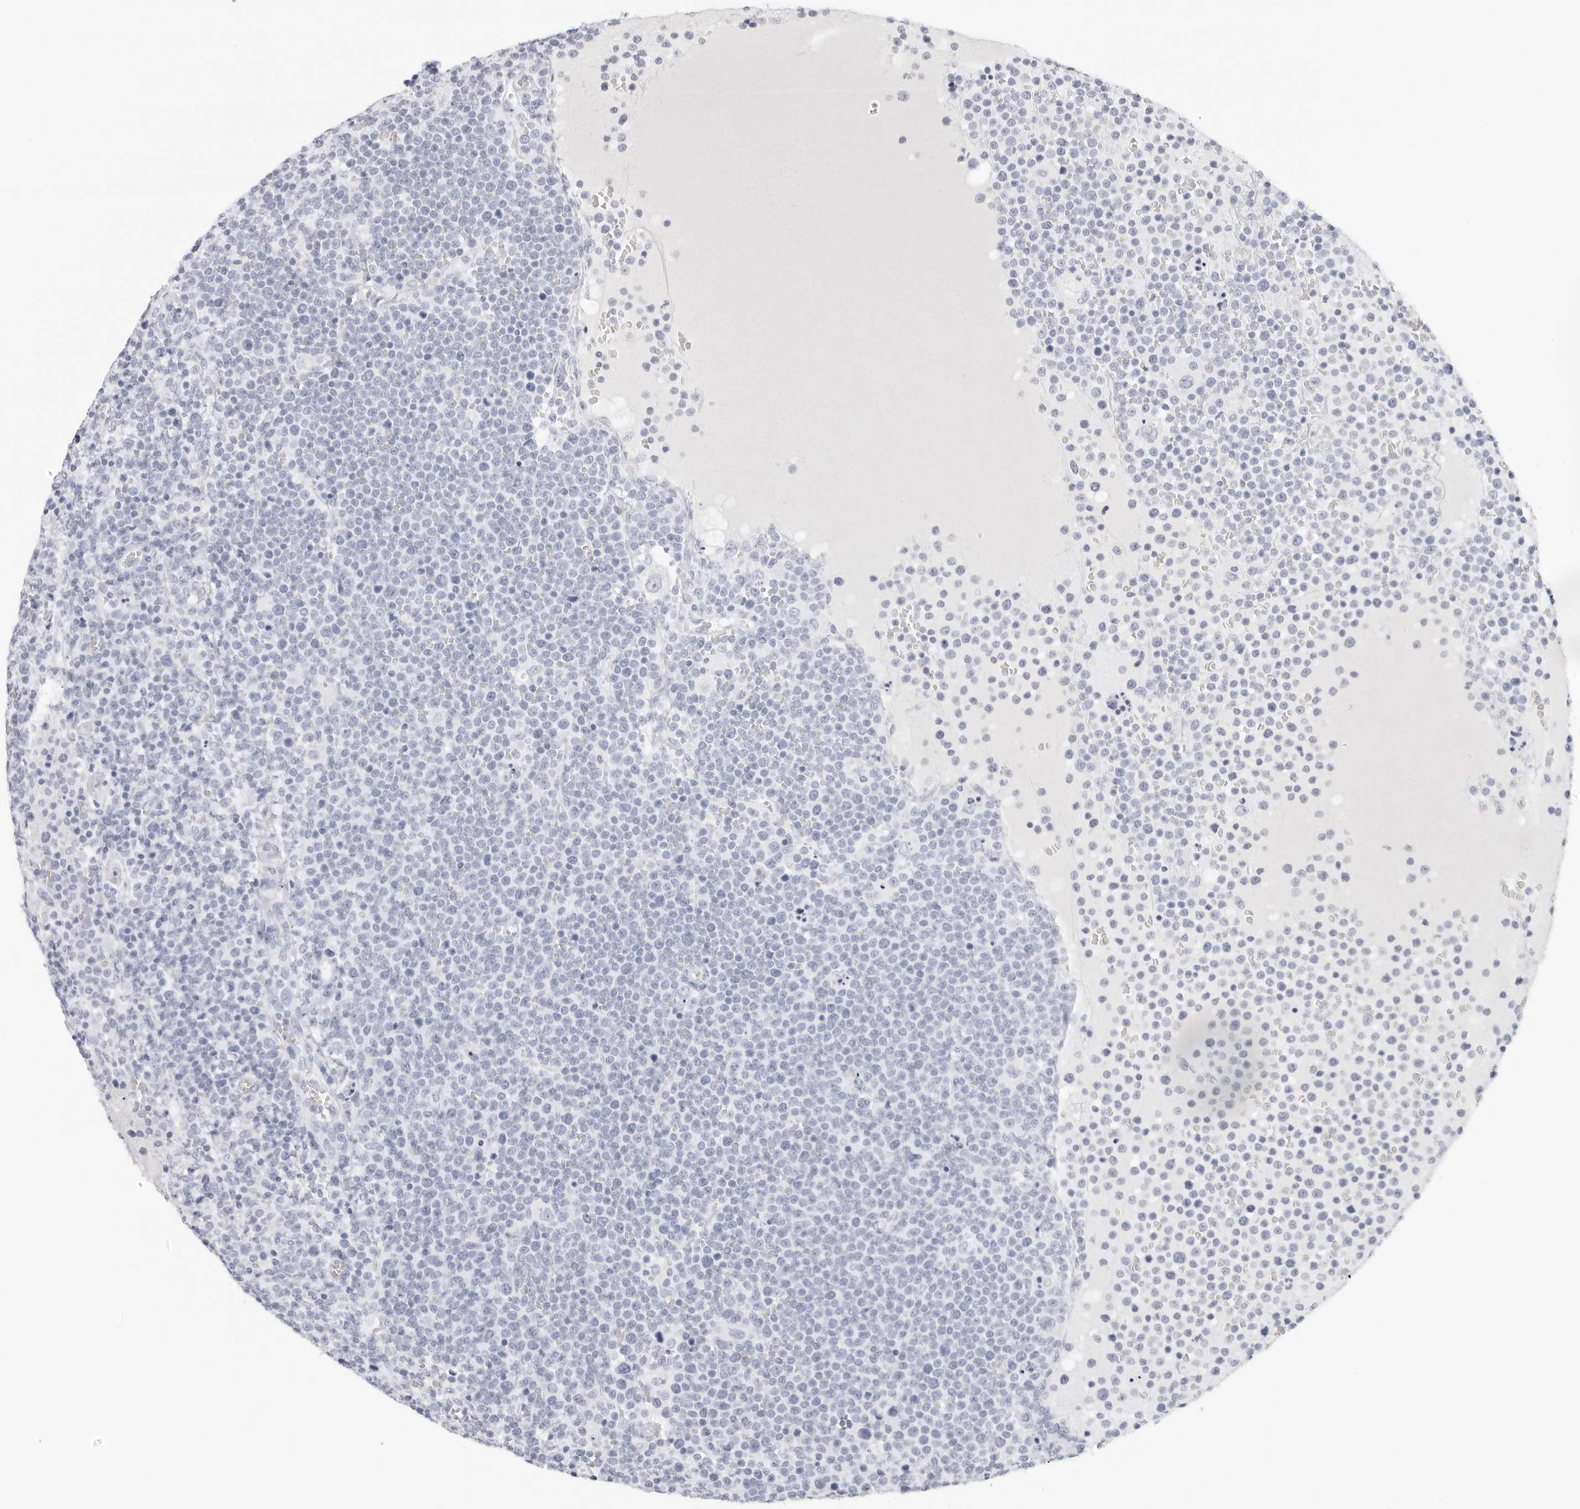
{"staining": {"intensity": "negative", "quantity": "none", "location": "none"}, "tissue": "lymphoma", "cell_type": "Tumor cells", "image_type": "cancer", "snomed": [{"axis": "morphology", "description": "Malignant lymphoma, non-Hodgkin's type, High grade"}, {"axis": "topography", "description": "Lymph node"}], "caption": "Tumor cells are negative for brown protein staining in lymphoma. Nuclei are stained in blue.", "gene": "AGMAT", "patient": {"sex": "male", "age": 61}}